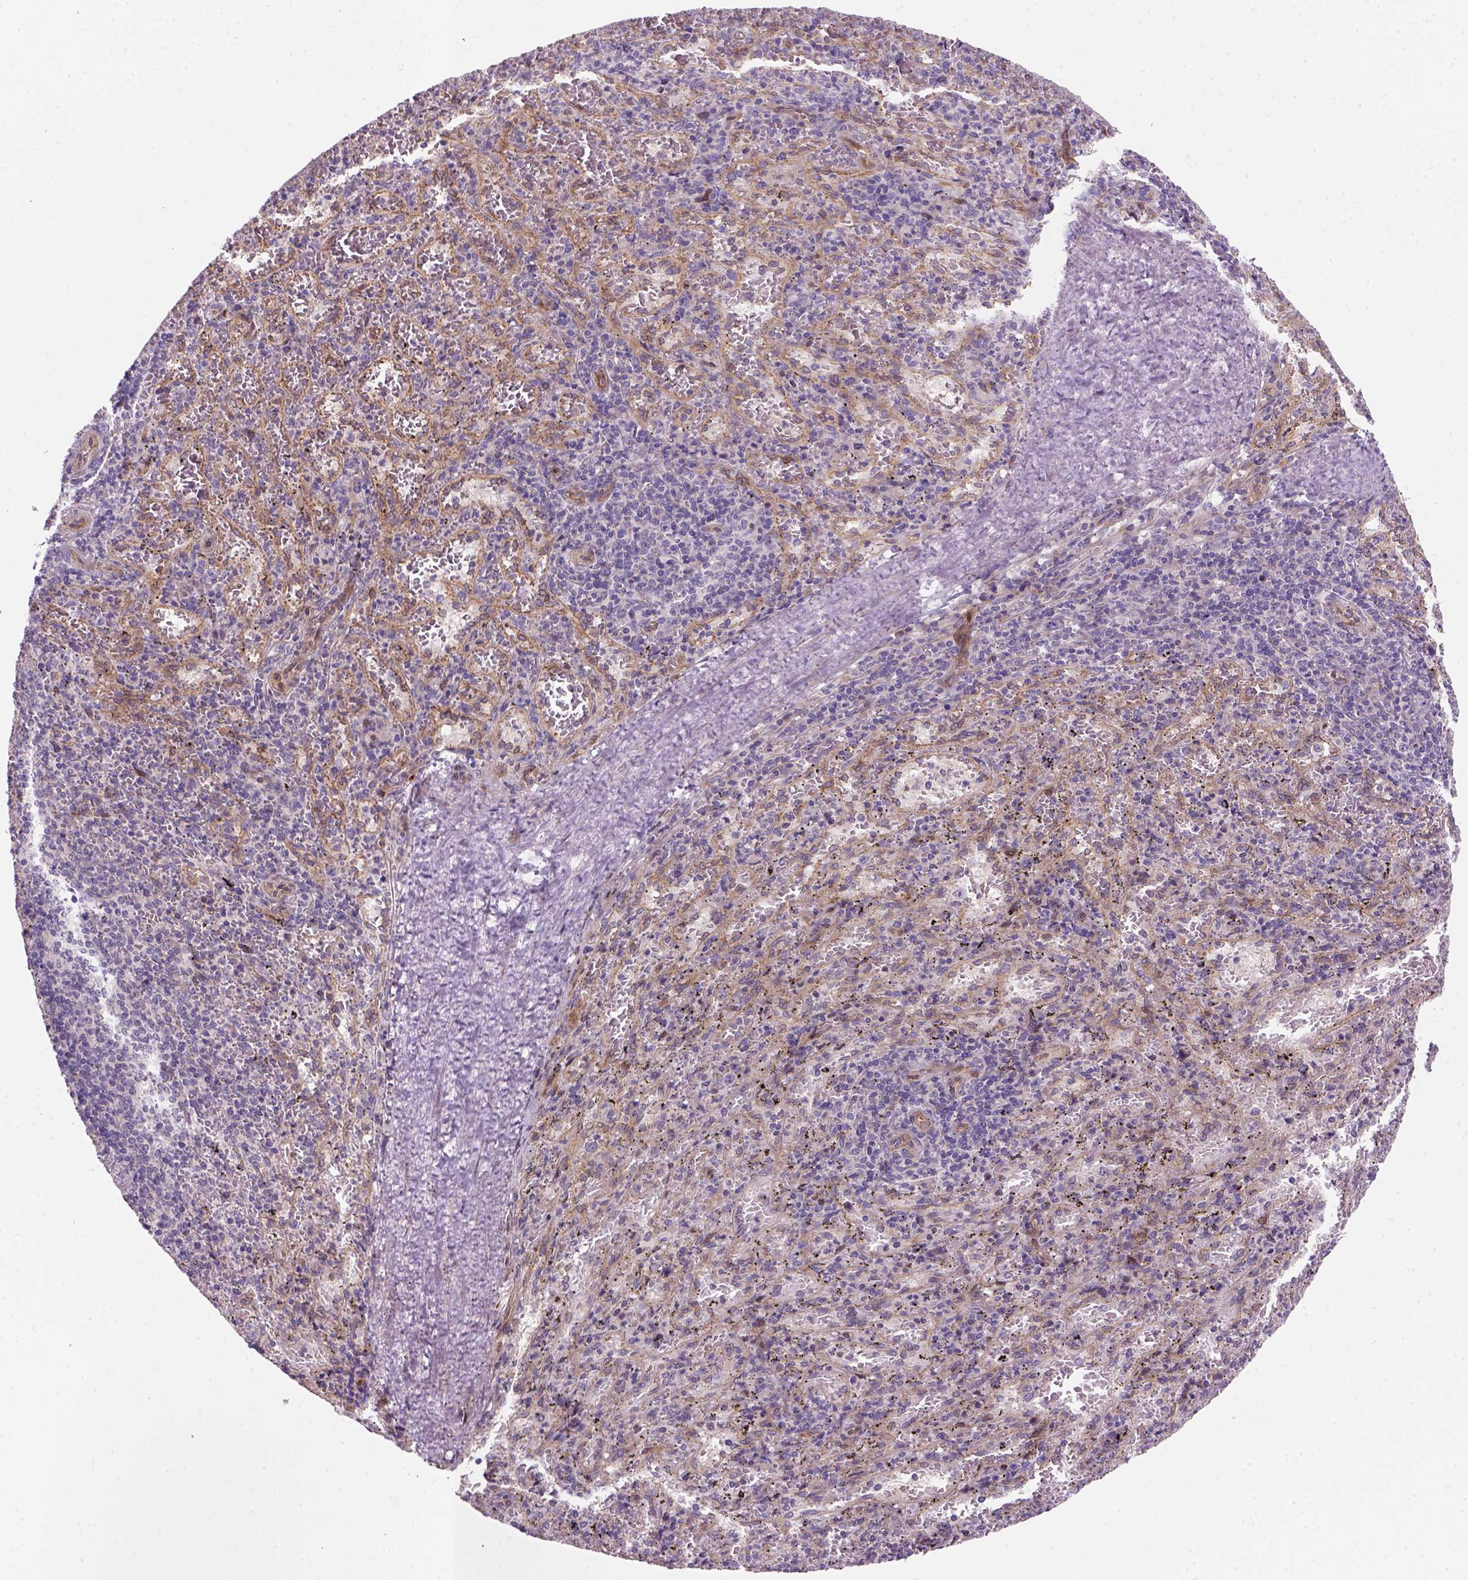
{"staining": {"intensity": "negative", "quantity": "none", "location": "none"}, "tissue": "spleen", "cell_type": "Cells in red pulp", "image_type": "normal", "snomed": [{"axis": "morphology", "description": "Normal tissue, NOS"}, {"axis": "topography", "description": "Spleen"}], "caption": "The histopathology image exhibits no staining of cells in red pulp in normal spleen.", "gene": "VSTM5", "patient": {"sex": "male", "age": 57}}